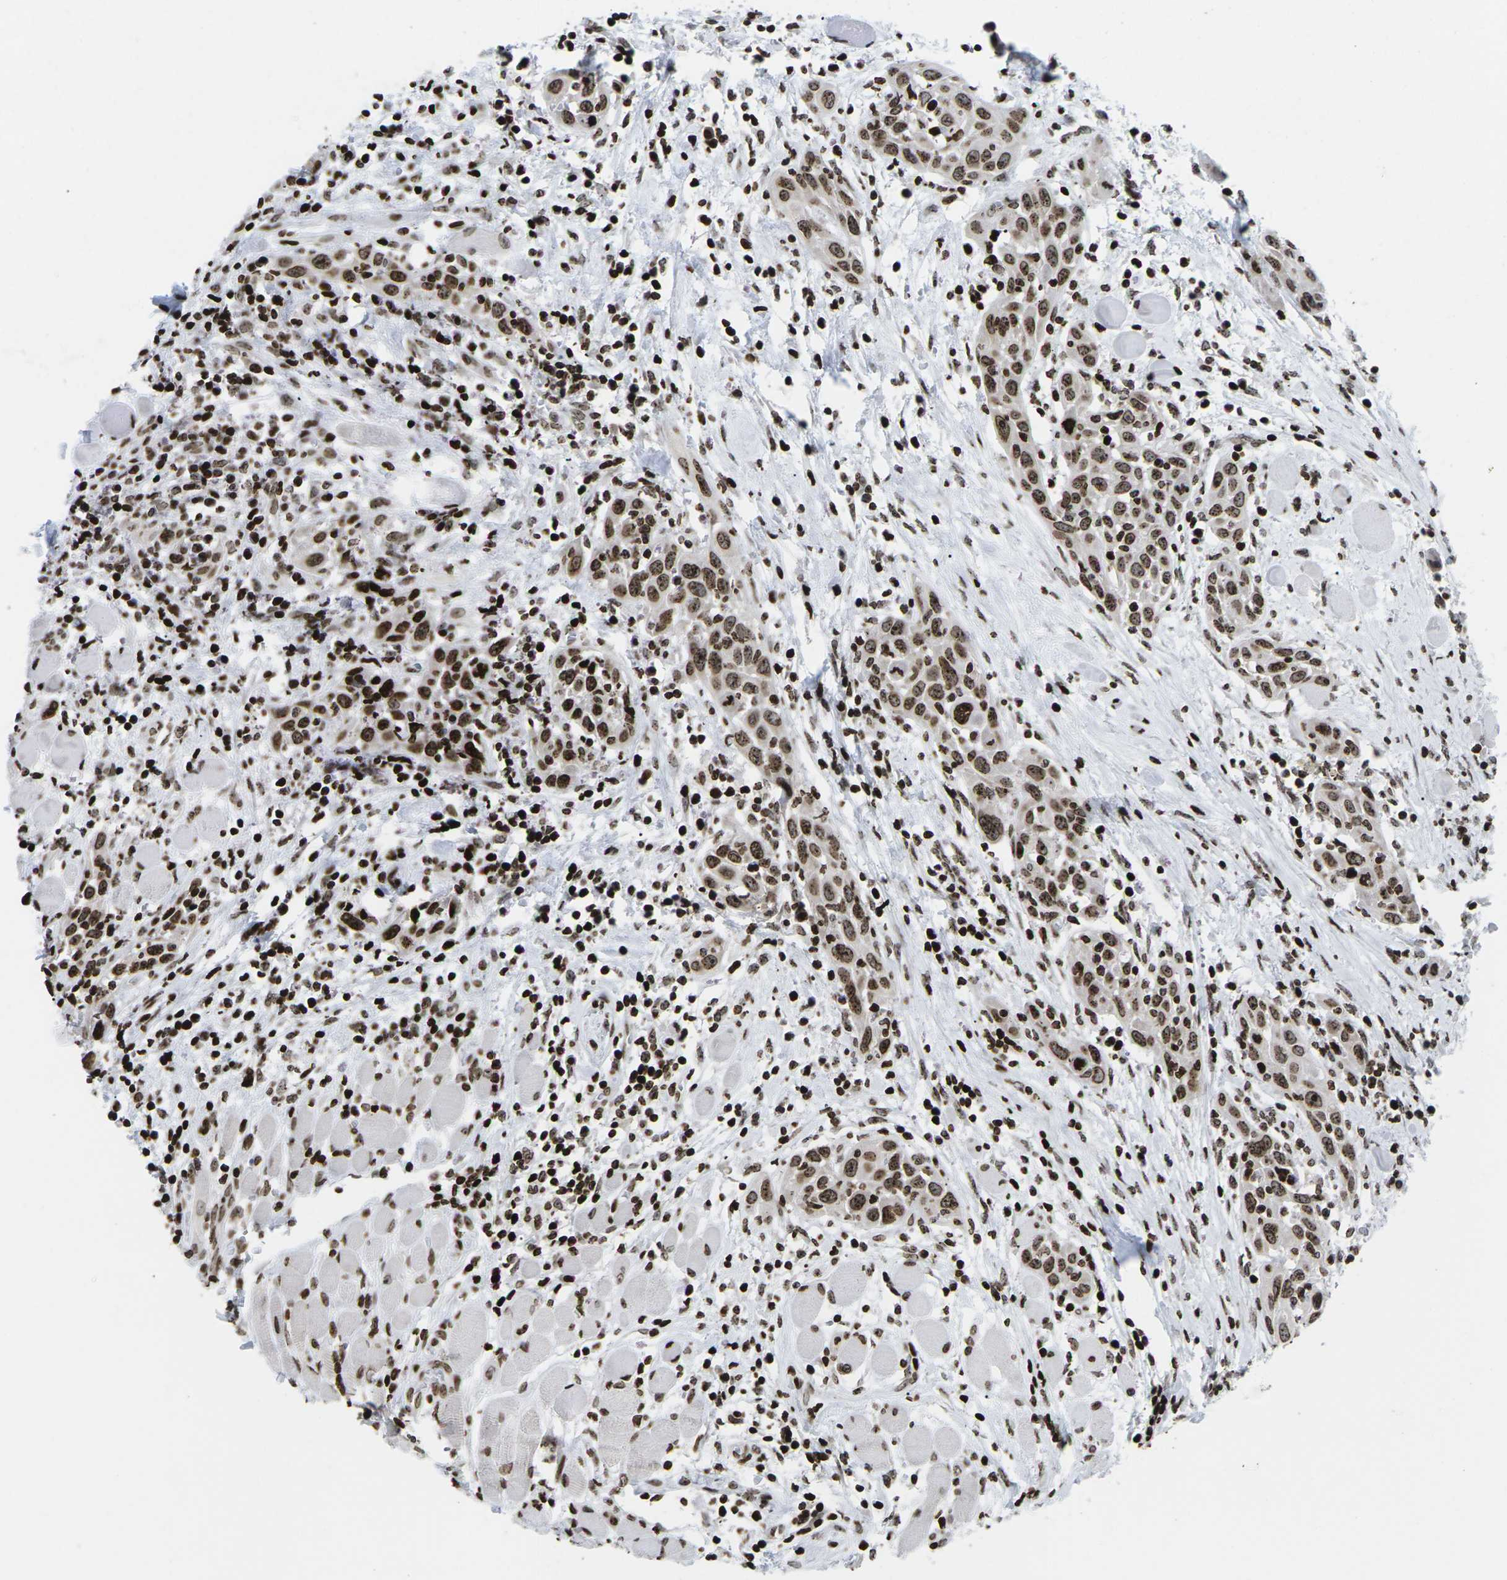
{"staining": {"intensity": "strong", "quantity": ">75%", "location": "cytoplasmic/membranous,nuclear"}, "tissue": "head and neck cancer", "cell_type": "Tumor cells", "image_type": "cancer", "snomed": [{"axis": "morphology", "description": "Squamous cell carcinoma, NOS"}, {"axis": "topography", "description": "Oral tissue"}, {"axis": "topography", "description": "Head-Neck"}], "caption": "Protein expression analysis of head and neck cancer (squamous cell carcinoma) reveals strong cytoplasmic/membranous and nuclear expression in approximately >75% of tumor cells.", "gene": "H1-4", "patient": {"sex": "female", "age": 50}}